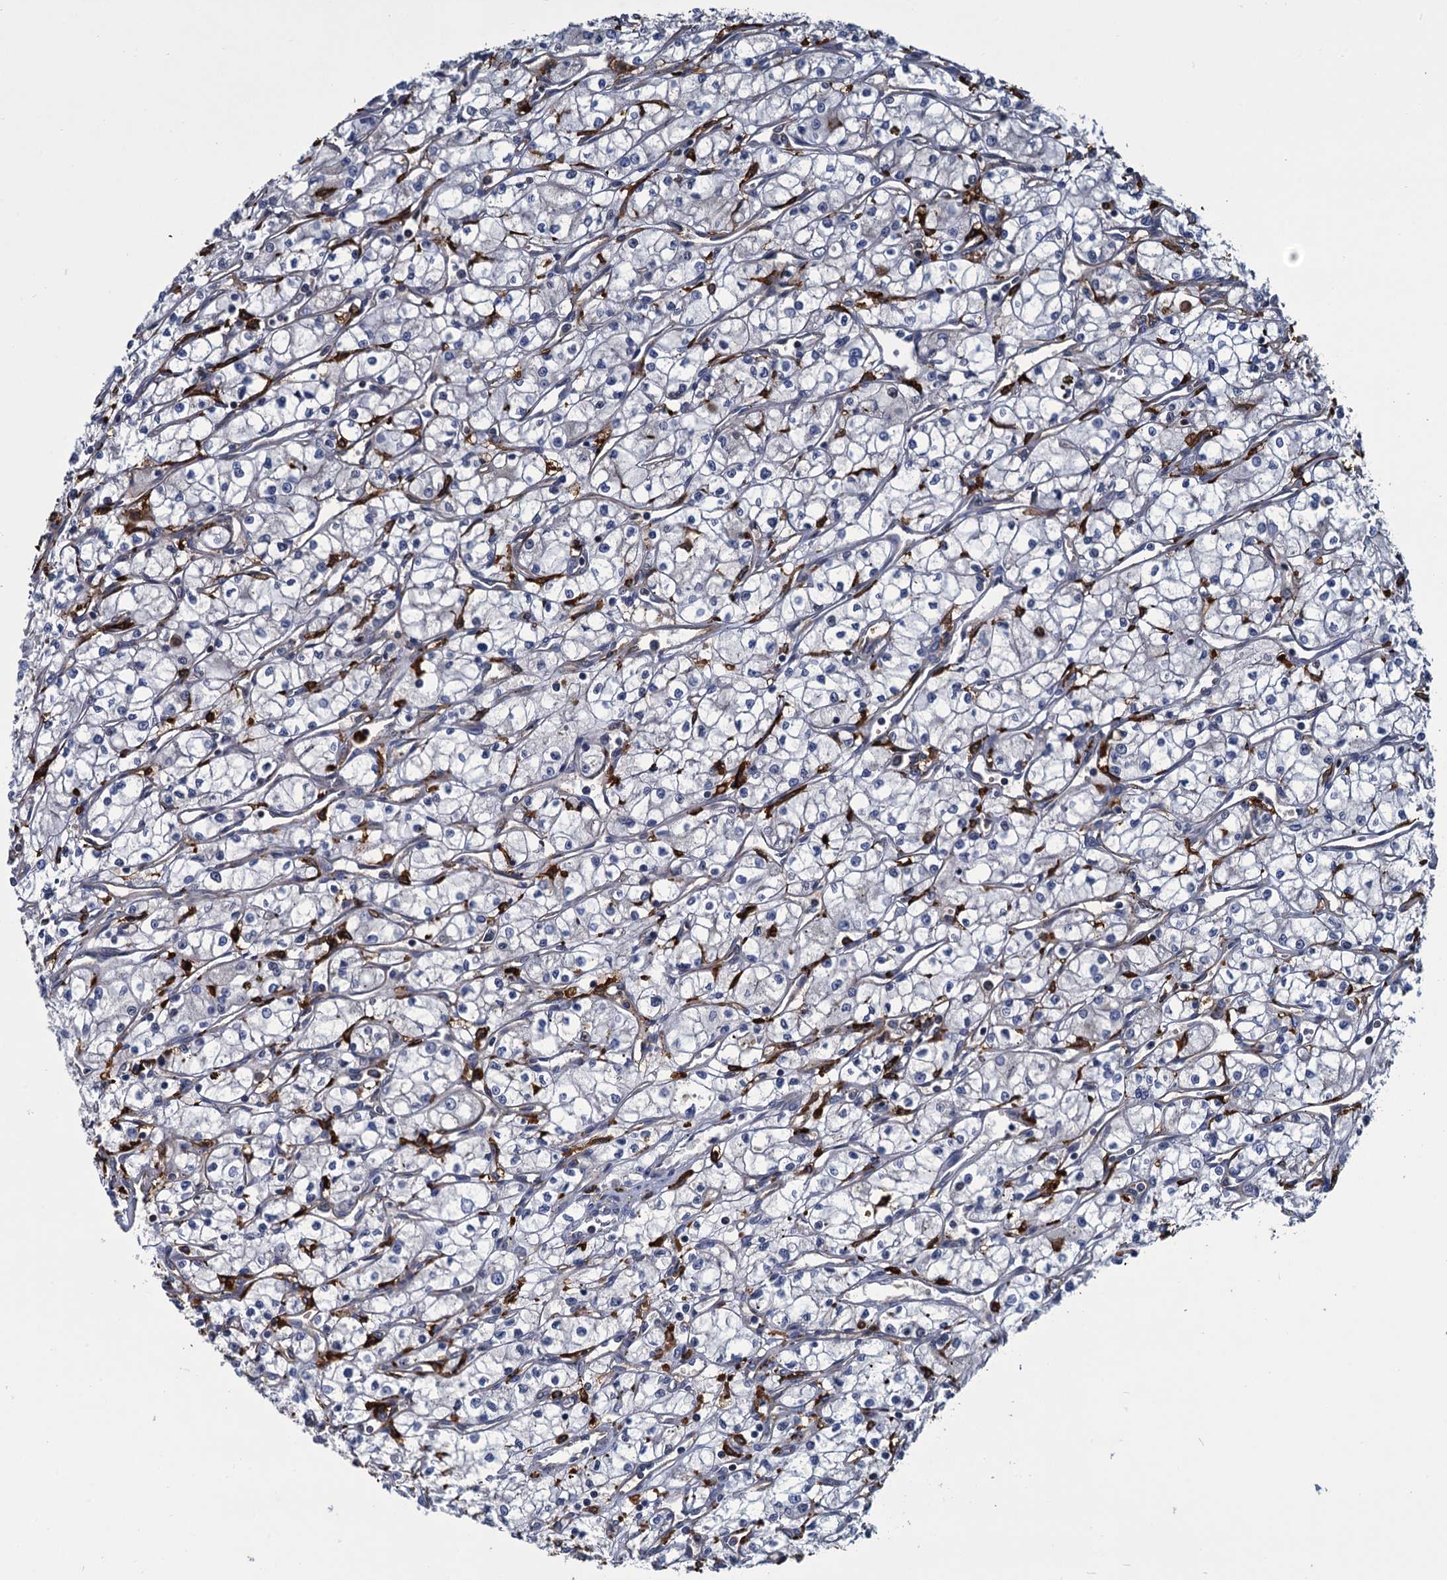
{"staining": {"intensity": "negative", "quantity": "none", "location": "none"}, "tissue": "renal cancer", "cell_type": "Tumor cells", "image_type": "cancer", "snomed": [{"axis": "morphology", "description": "Adenocarcinoma, NOS"}, {"axis": "topography", "description": "Kidney"}], "caption": "IHC of human adenocarcinoma (renal) reveals no expression in tumor cells.", "gene": "DNHD1", "patient": {"sex": "male", "age": 59}}